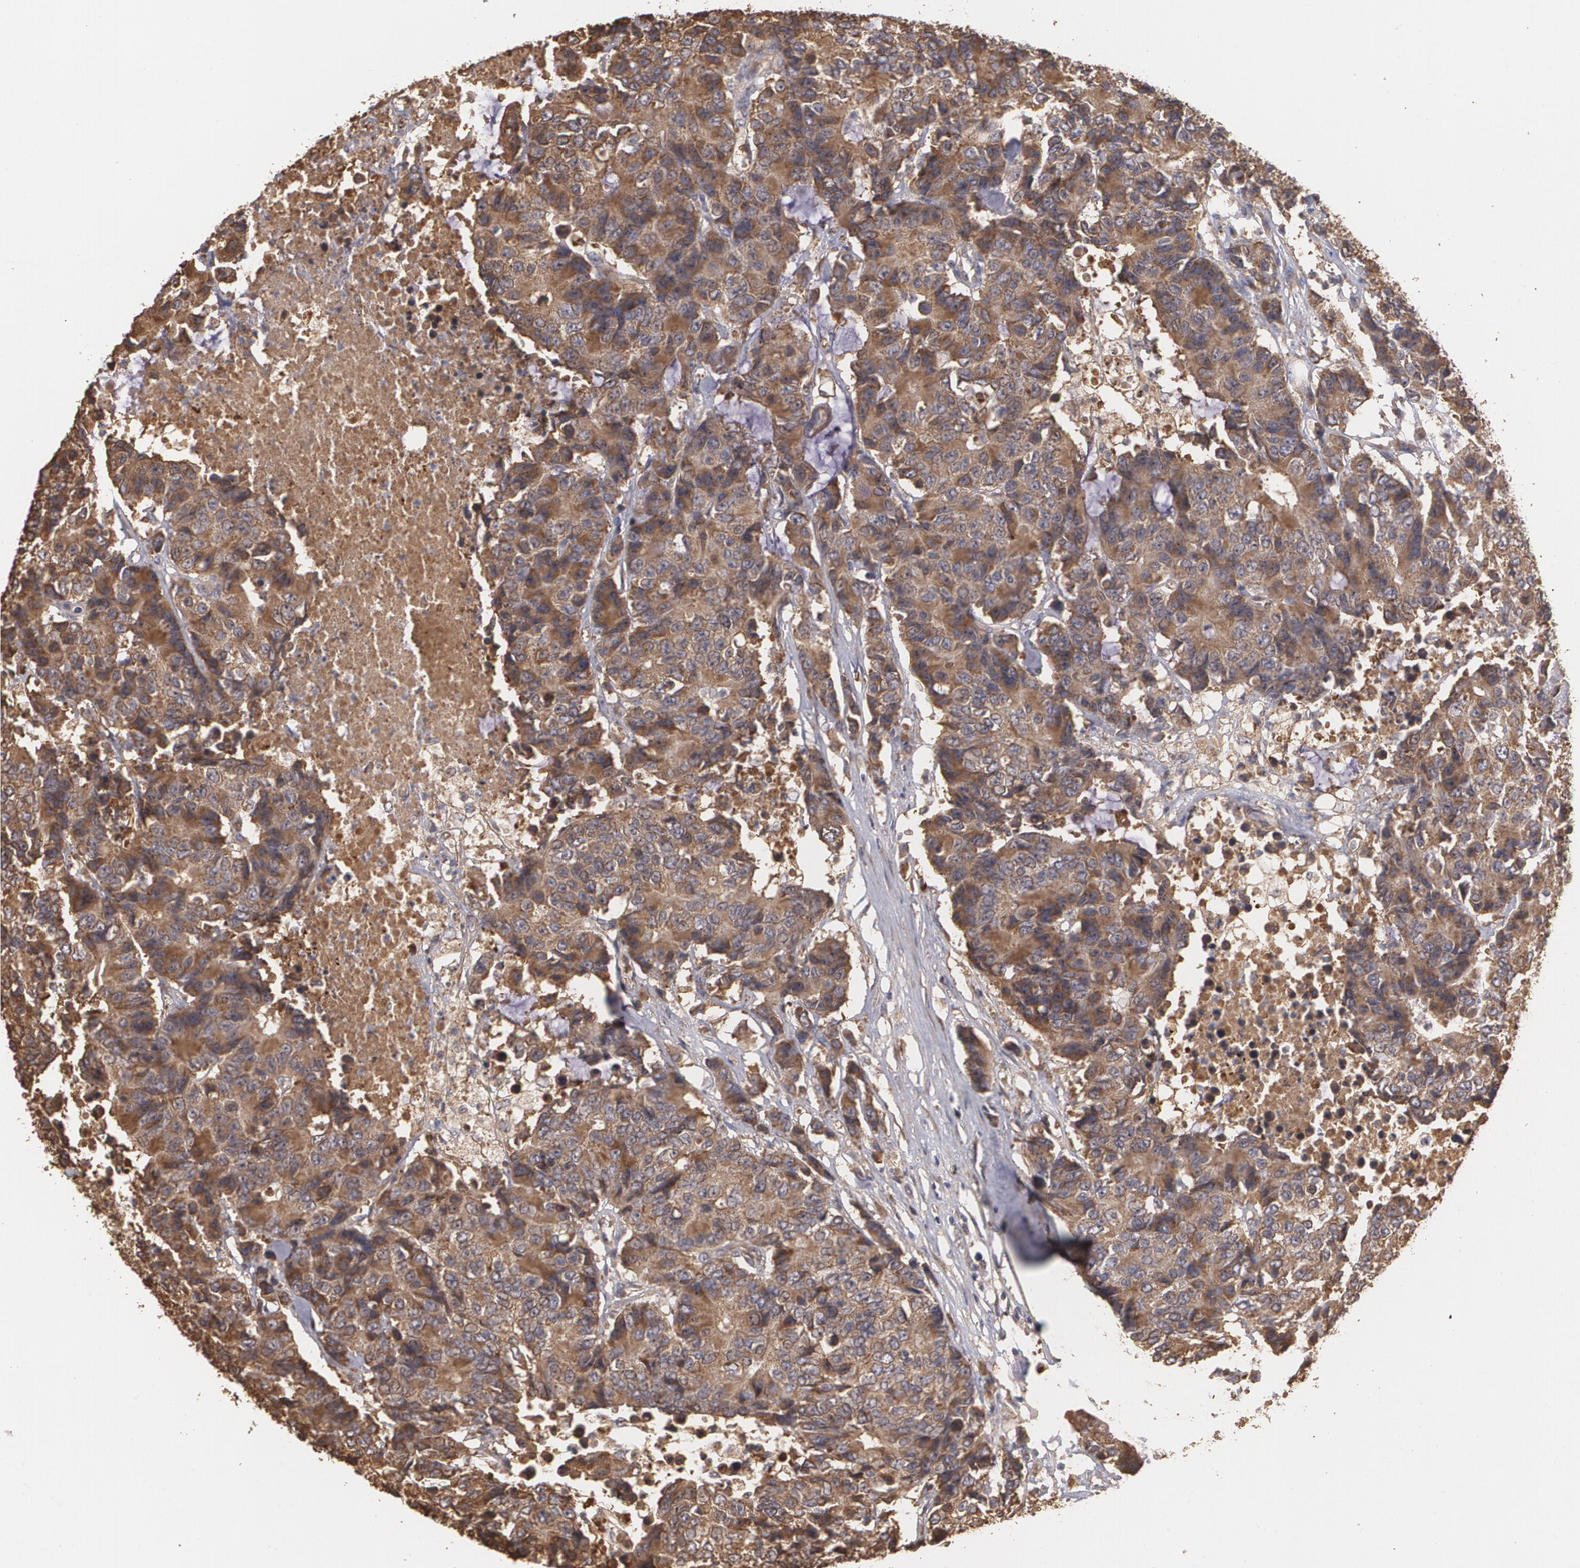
{"staining": {"intensity": "moderate", "quantity": ">75%", "location": "cytoplasmic/membranous"}, "tissue": "colorectal cancer", "cell_type": "Tumor cells", "image_type": "cancer", "snomed": [{"axis": "morphology", "description": "Adenocarcinoma, NOS"}, {"axis": "topography", "description": "Colon"}], "caption": "Colorectal cancer stained with DAB (3,3'-diaminobenzidine) immunohistochemistry shows medium levels of moderate cytoplasmic/membranous staining in about >75% of tumor cells.", "gene": "PON1", "patient": {"sex": "female", "age": 86}}